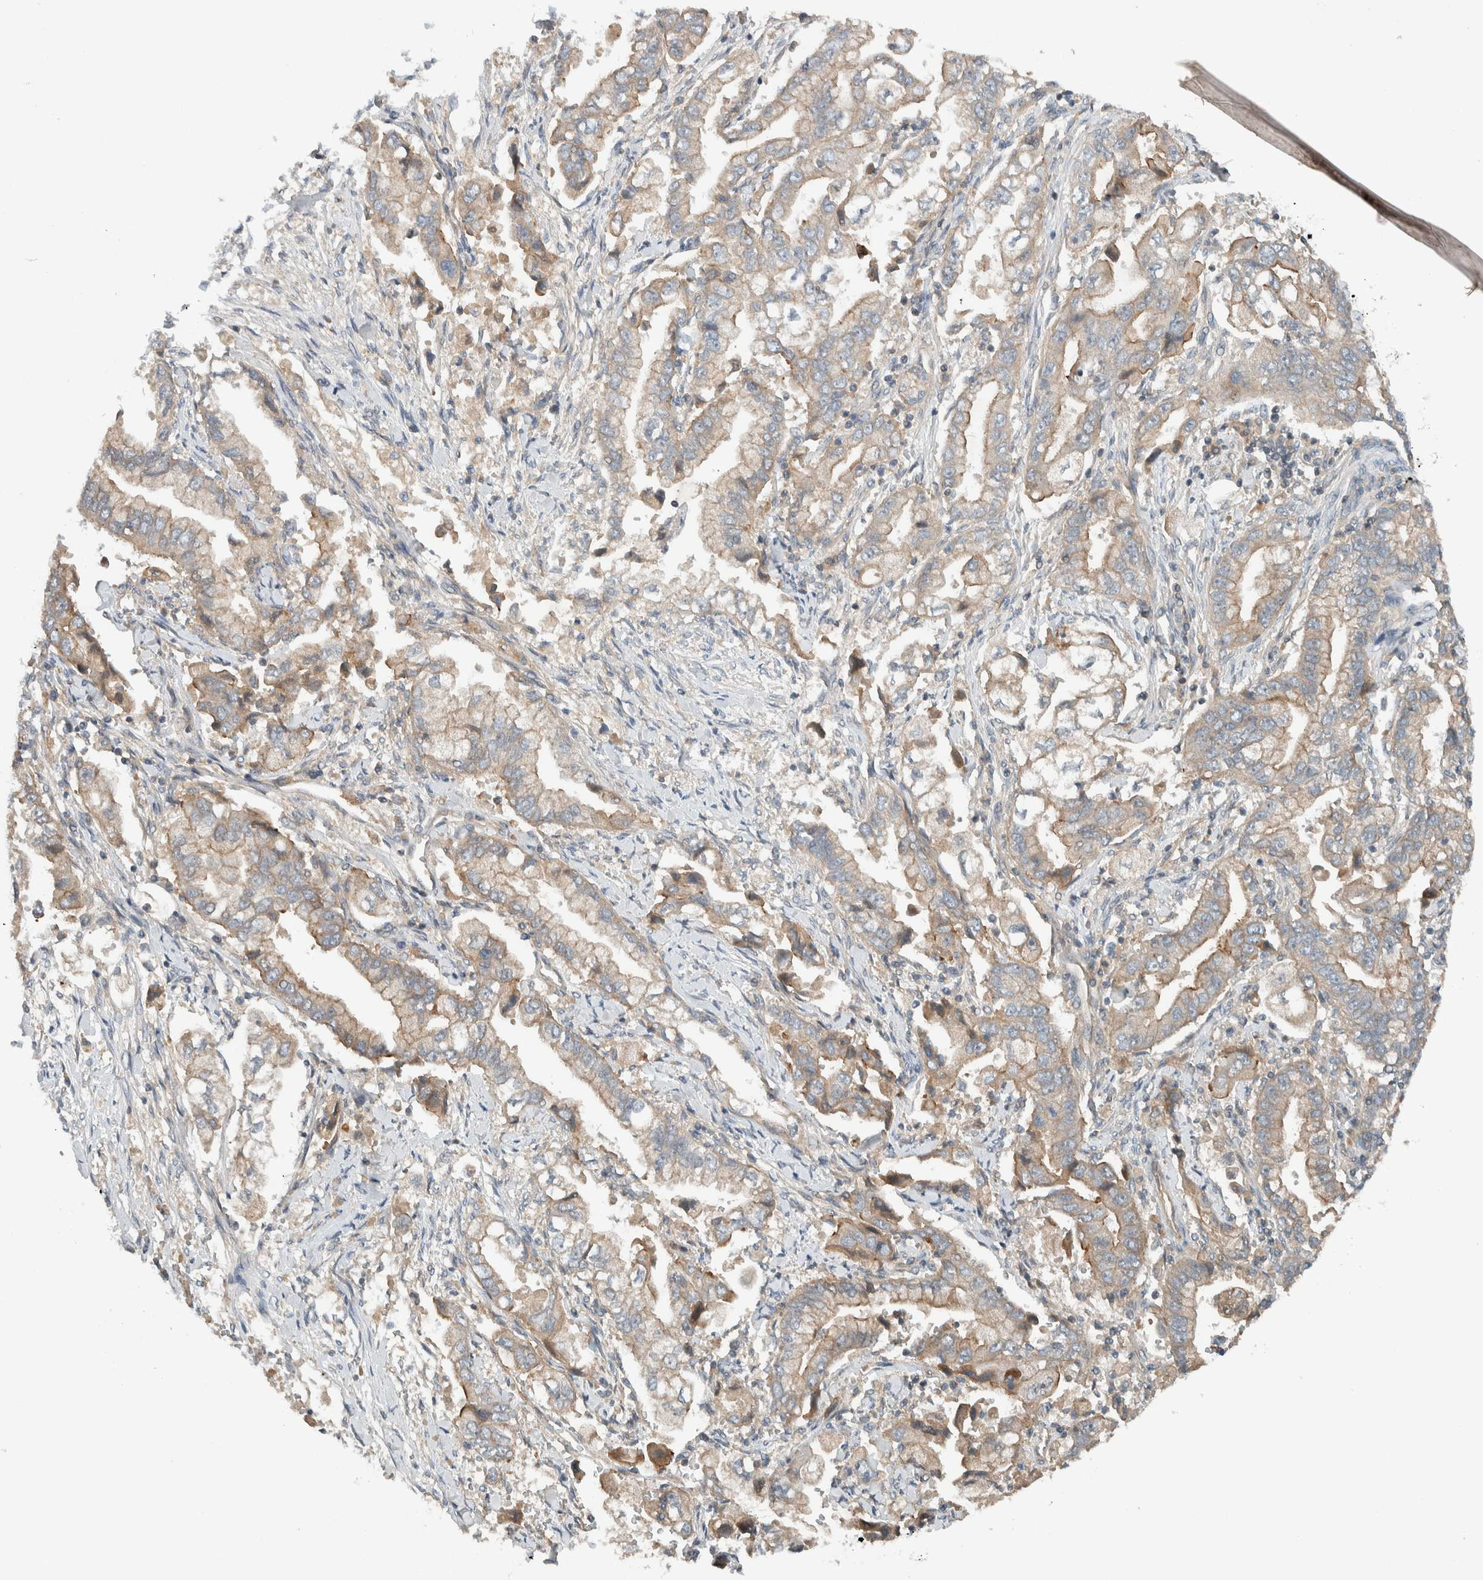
{"staining": {"intensity": "weak", "quantity": ">75%", "location": "cytoplasmic/membranous"}, "tissue": "stomach cancer", "cell_type": "Tumor cells", "image_type": "cancer", "snomed": [{"axis": "morphology", "description": "Normal tissue, NOS"}, {"axis": "morphology", "description": "Adenocarcinoma, NOS"}, {"axis": "topography", "description": "Stomach"}], "caption": "A brown stain labels weak cytoplasmic/membranous staining of a protein in human adenocarcinoma (stomach) tumor cells.", "gene": "ARMC7", "patient": {"sex": "male", "age": 62}}